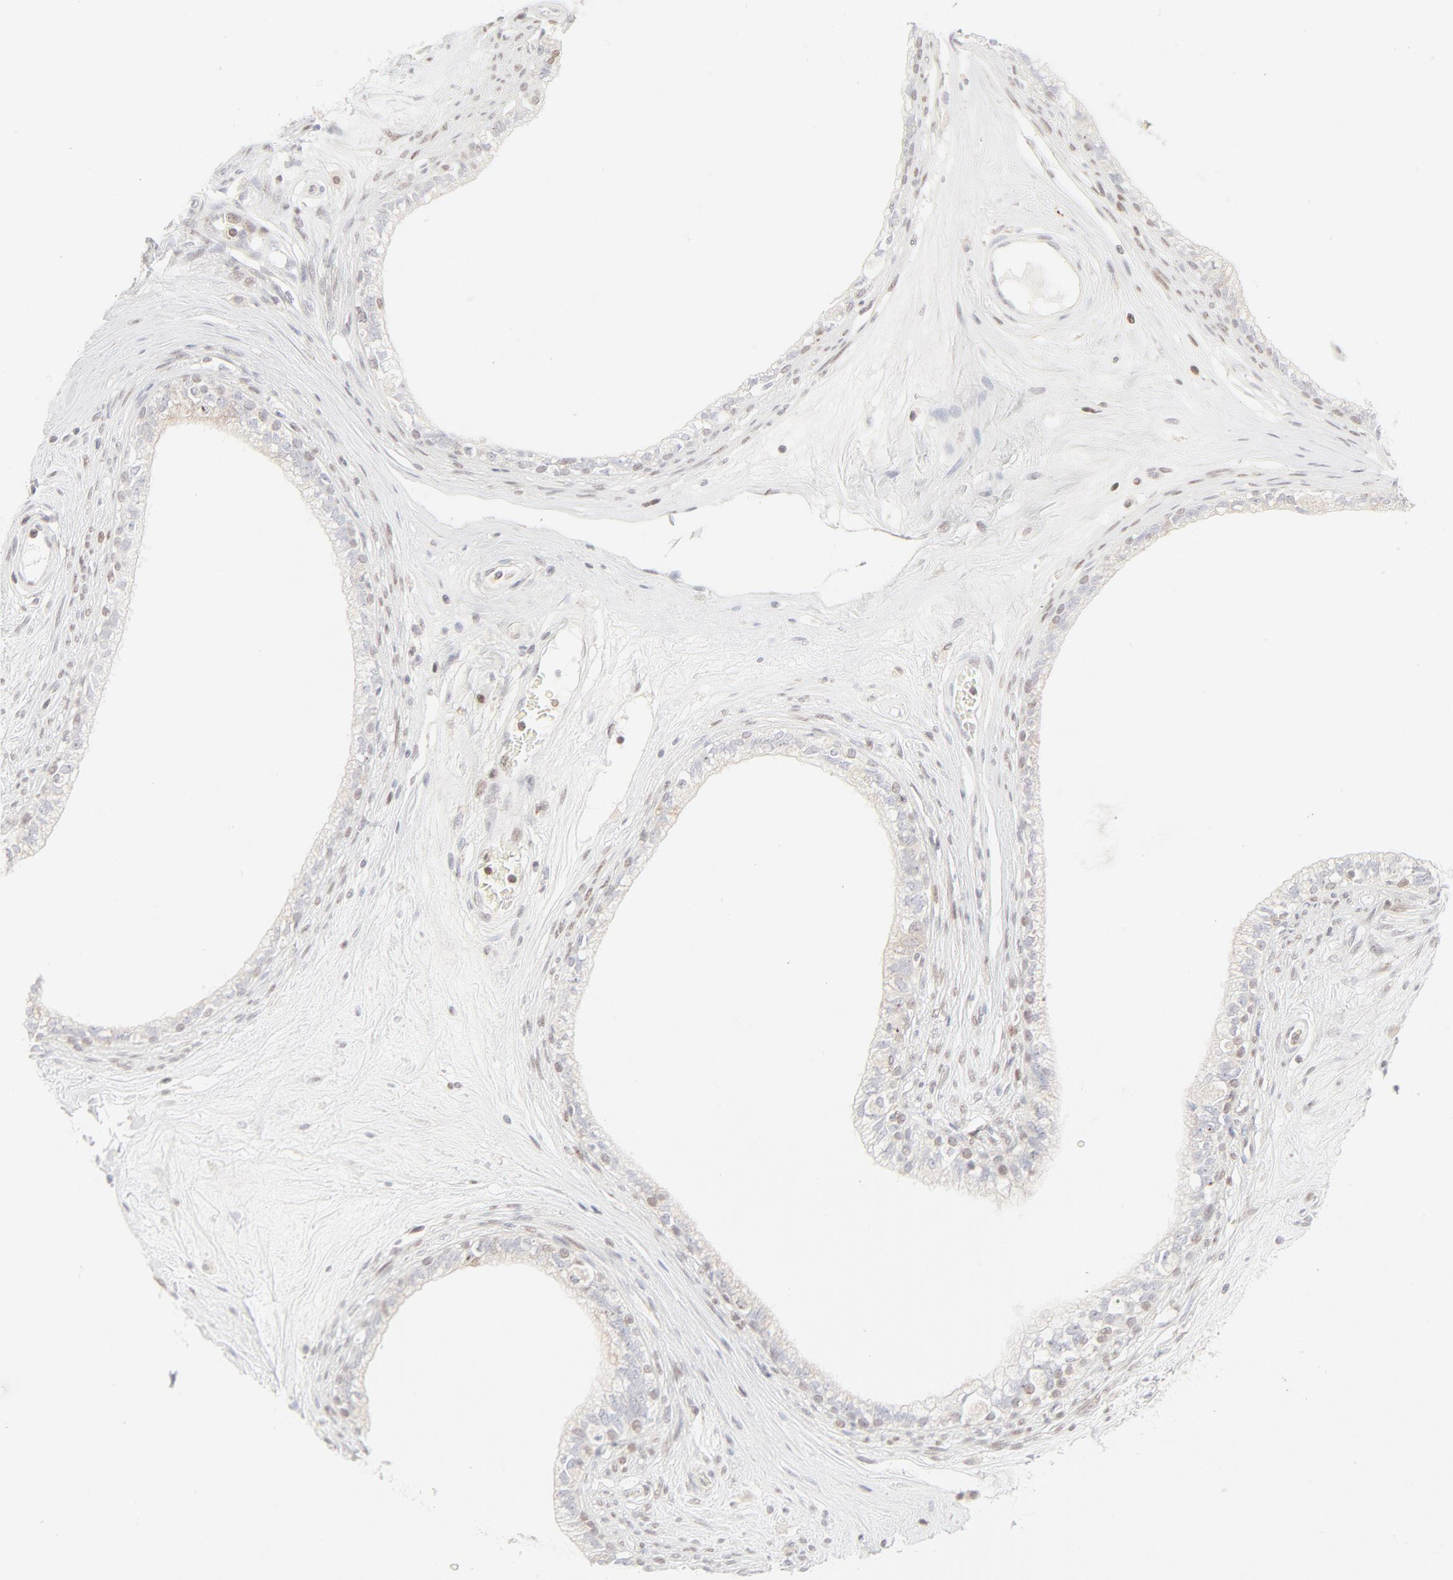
{"staining": {"intensity": "moderate", "quantity": ">75%", "location": "nuclear"}, "tissue": "epididymis", "cell_type": "Glandular cells", "image_type": "normal", "snomed": [{"axis": "morphology", "description": "Normal tissue, NOS"}, {"axis": "morphology", "description": "Inflammation, NOS"}, {"axis": "topography", "description": "Epididymis"}], "caption": "IHC of normal human epididymis shows medium levels of moderate nuclear expression in approximately >75% of glandular cells. (brown staining indicates protein expression, while blue staining denotes nuclei).", "gene": "PRKCB", "patient": {"sex": "male", "age": 84}}